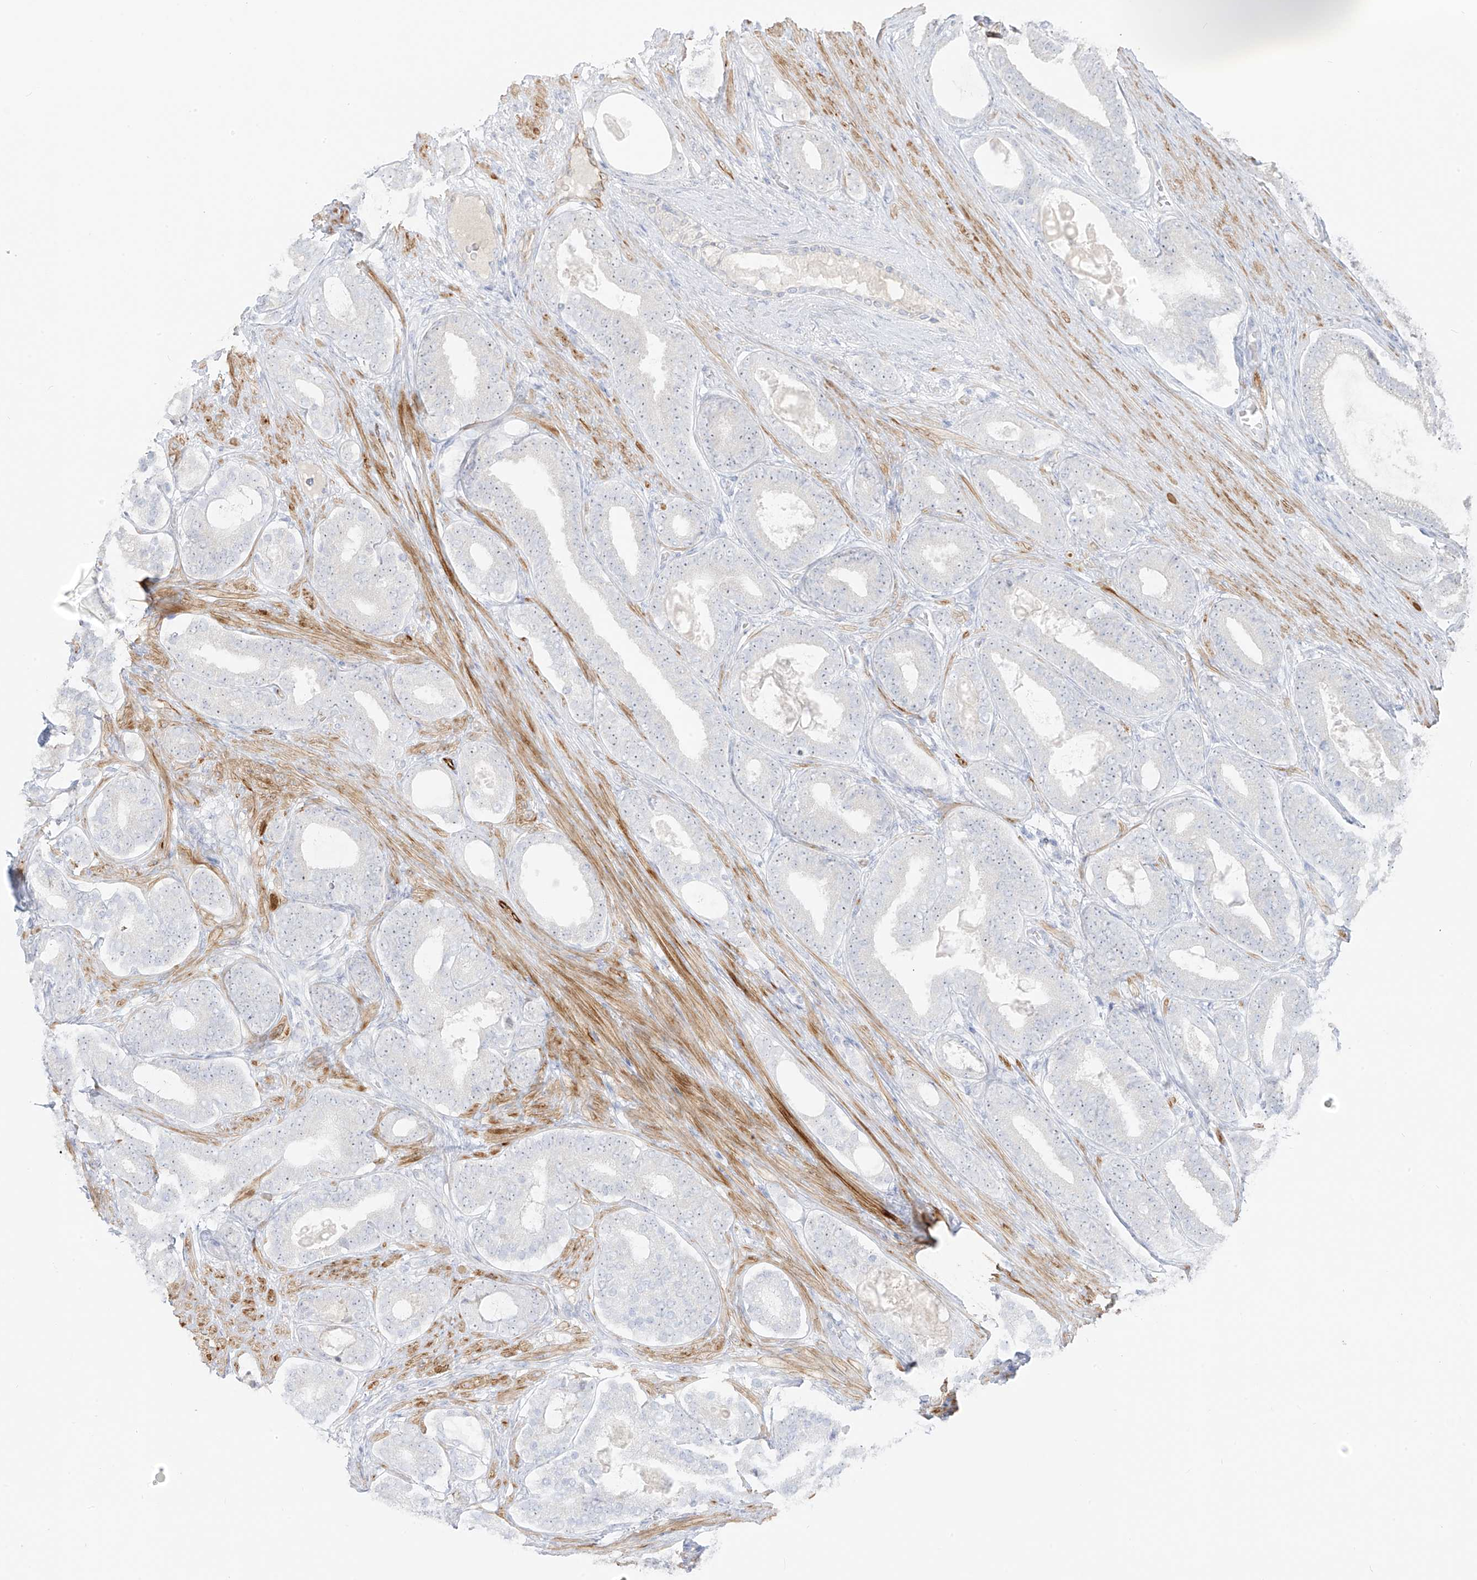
{"staining": {"intensity": "negative", "quantity": "none", "location": "none"}, "tissue": "prostate cancer", "cell_type": "Tumor cells", "image_type": "cancer", "snomed": [{"axis": "morphology", "description": "Adenocarcinoma, High grade"}, {"axis": "topography", "description": "Prostate"}], "caption": "Tumor cells are negative for brown protein staining in prostate cancer (high-grade adenocarcinoma). (DAB IHC visualized using brightfield microscopy, high magnification).", "gene": "C11orf87", "patient": {"sex": "male", "age": 60}}